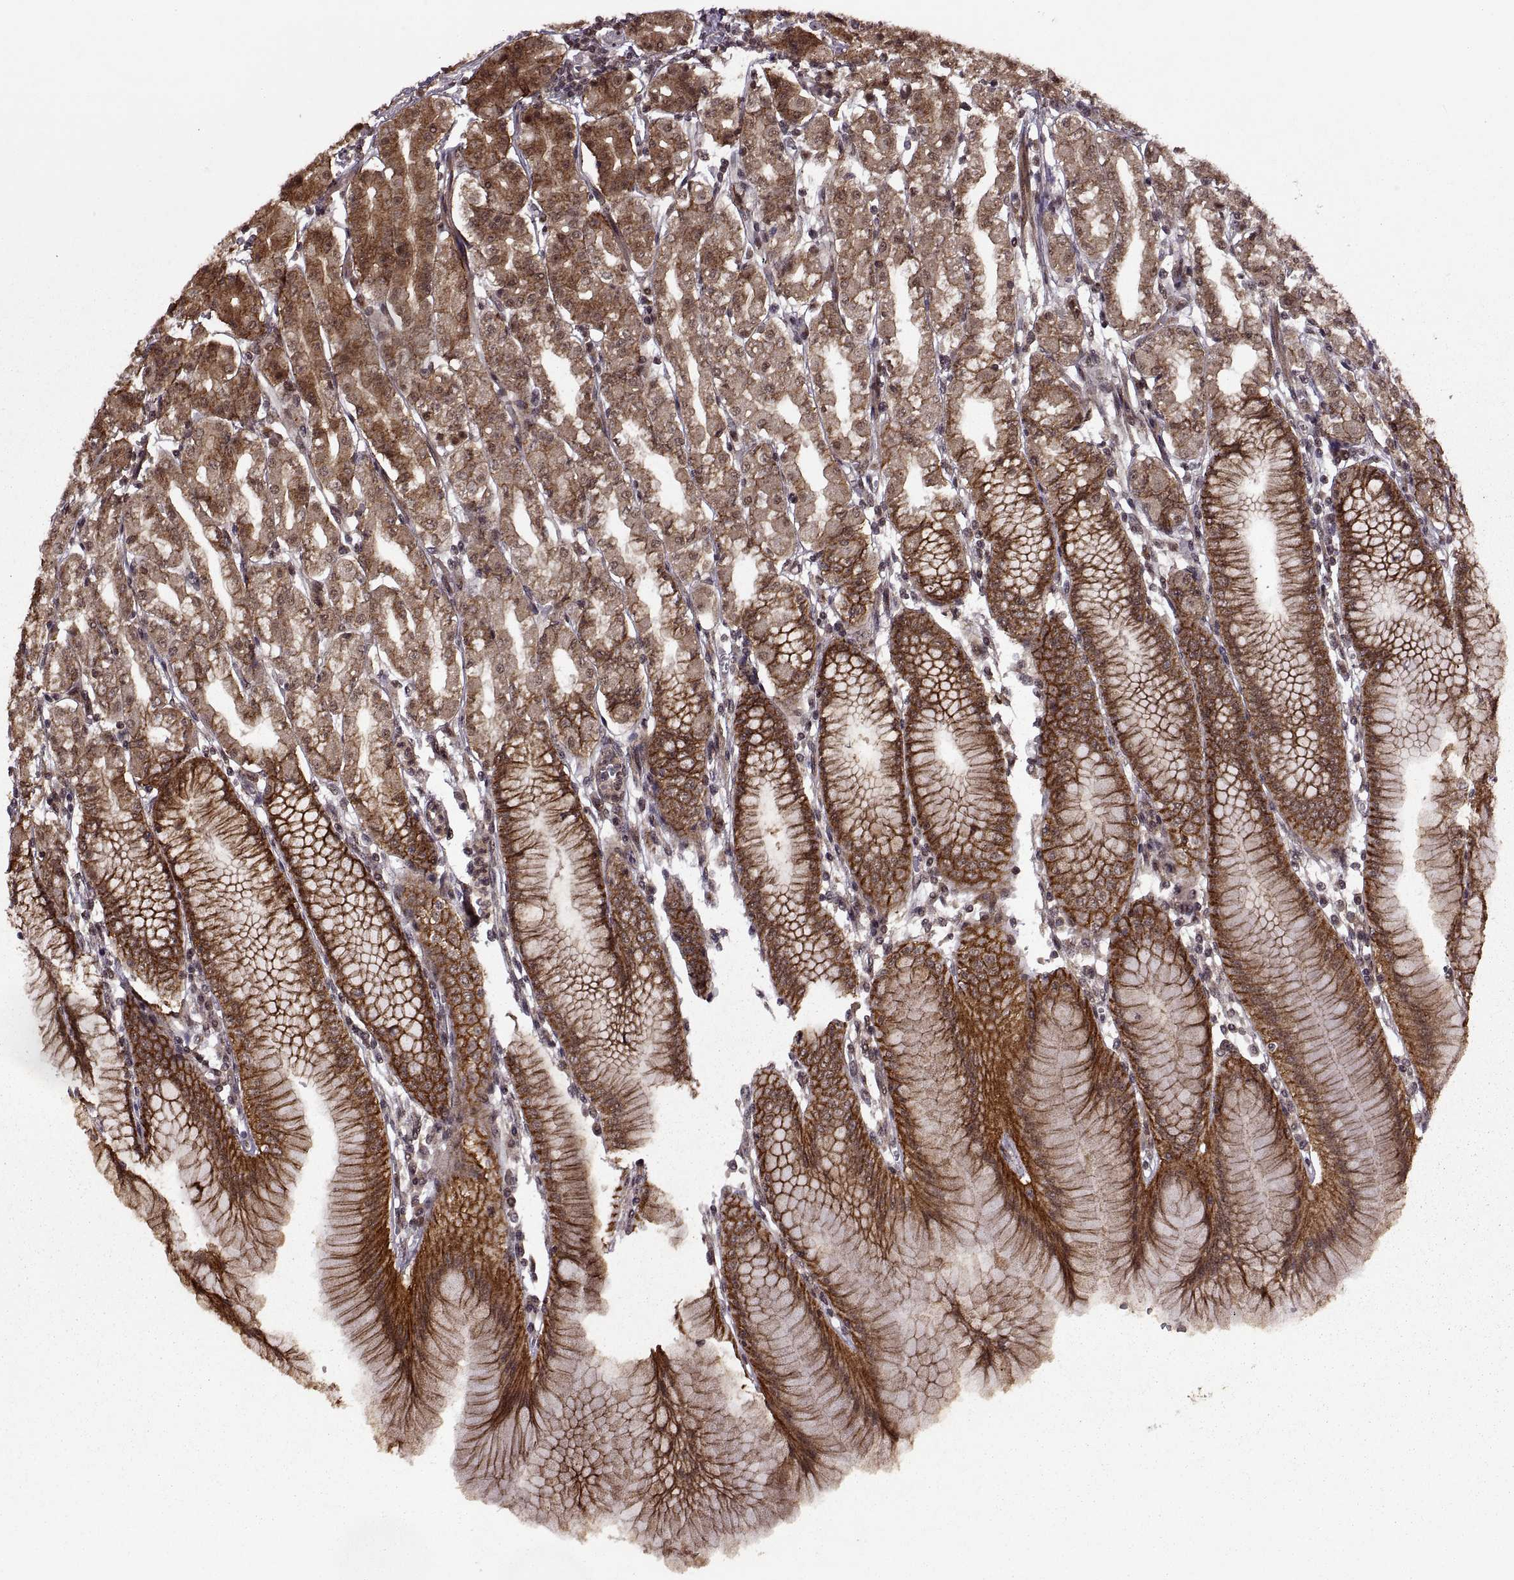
{"staining": {"intensity": "strong", "quantity": ">75%", "location": "cytoplasmic/membranous"}, "tissue": "stomach", "cell_type": "Glandular cells", "image_type": "normal", "snomed": [{"axis": "morphology", "description": "Normal tissue, NOS"}, {"axis": "topography", "description": "Skeletal muscle"}, {"axis": "topography", "description": "Stomach"}], "caption": "Stomach was stained to show a protein in brown. There is high levels of strong cytoplasmic/membranous staining in about >75% of glandular cells. (DAB (3,3'-diaminobenzidine) IHC, brown staining for protein, blue staining for nuclei).", "gene": "PTOV1", "patient": {"sex": "female", "age": 57}}